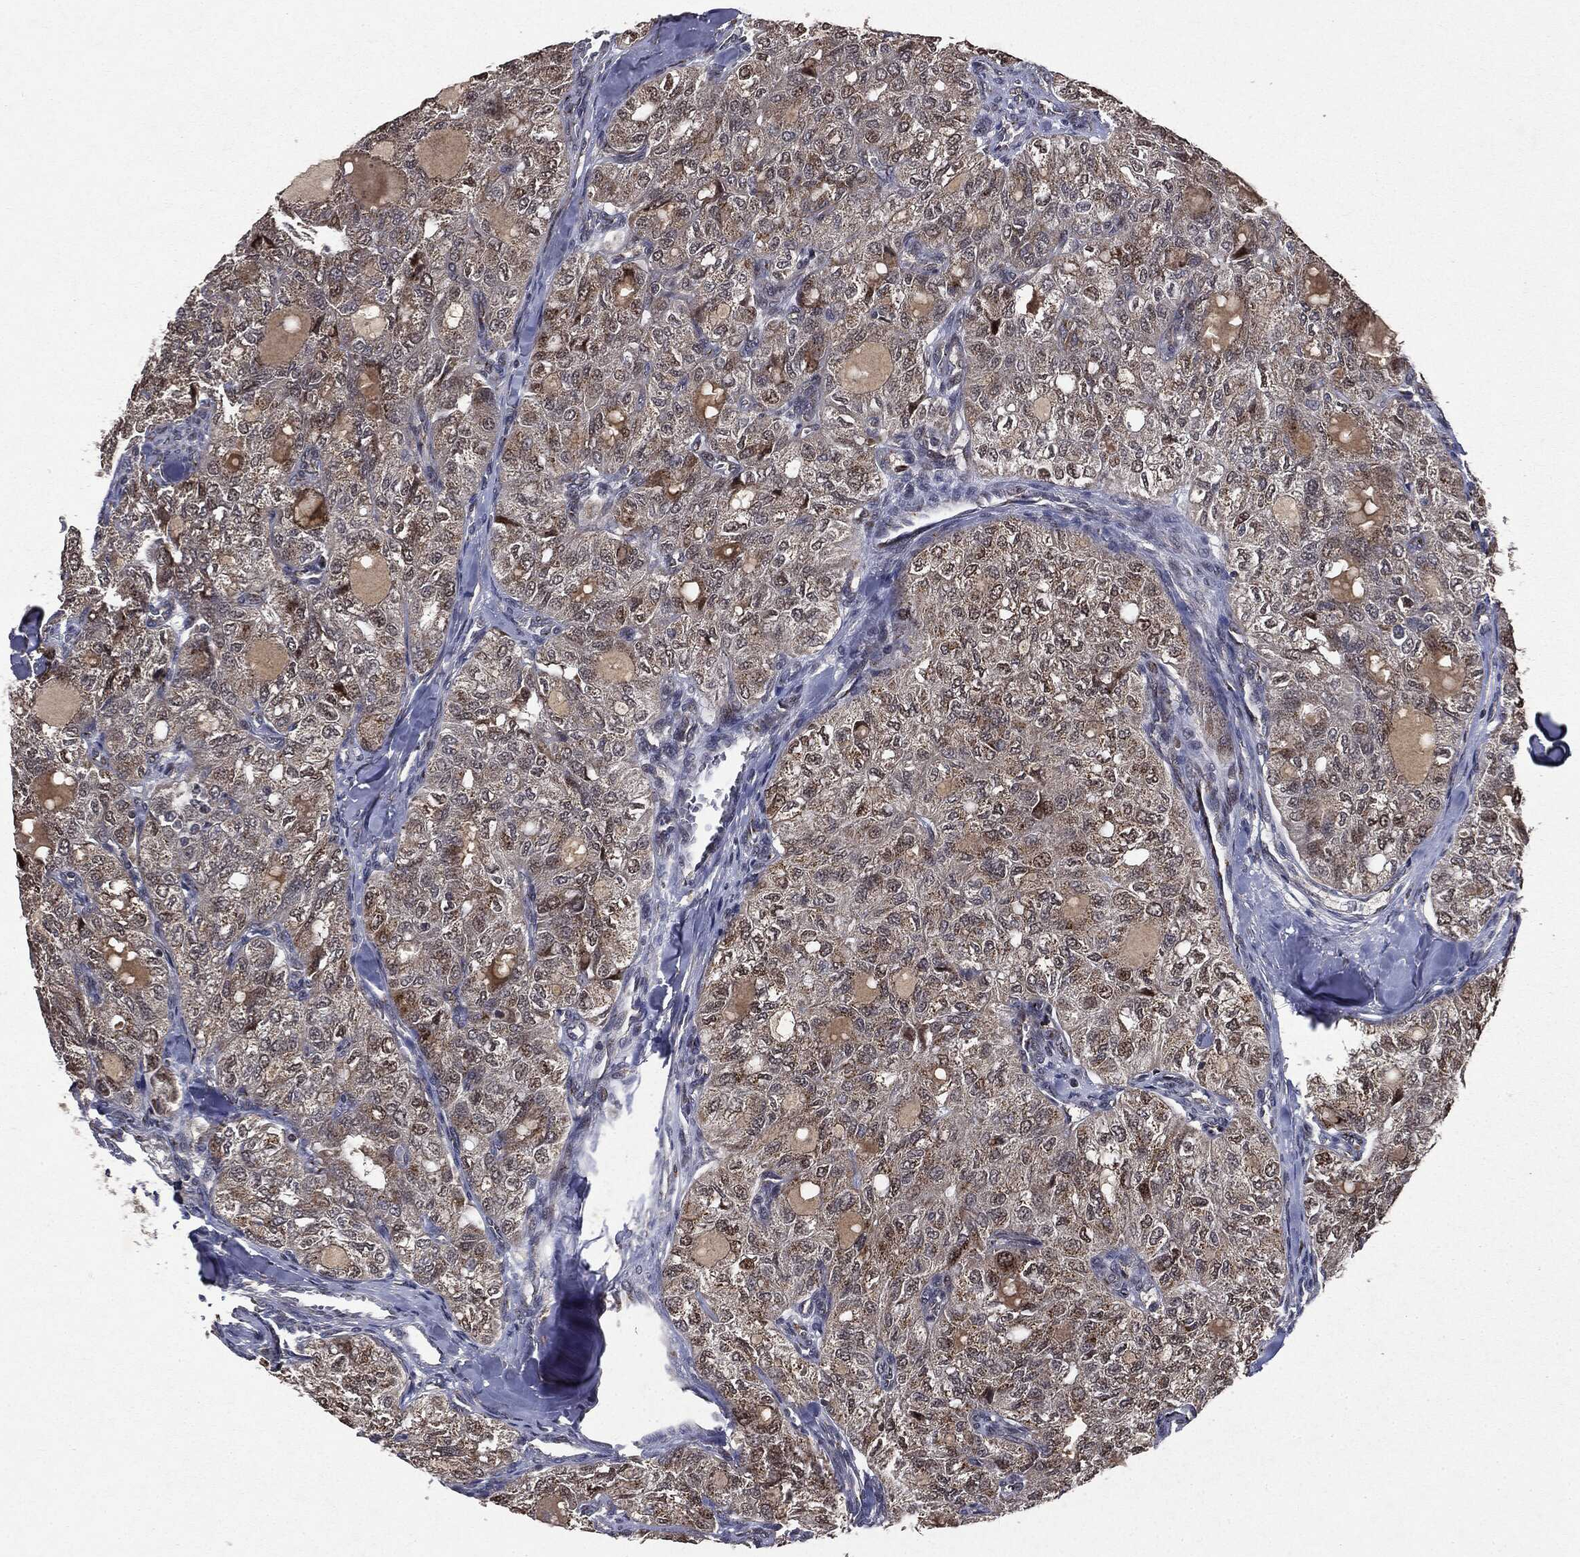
{"staining": {"intensity": "moderate", "quantity": "<25%", "location": "cytoplasmic/membranous"}, "tissue": "thyroid cancer", "cell_type": "Tumor cells", "image_type": "cancer", "snomed": [{"axis": "morphology", "description": "Follicular adenoma carcinoma, NOS"}, {"axis": "topography", "description": "Thyroid gland"}], "caption": "Protein expression analysis of thyroid cancer (follicular adenoma carcinoma) displays moderate cytoplasmic/membranous staining in about <25% of tumor cells.", "gene": "PLPPR2", "patient": {"sex": "male", "age": 75}}